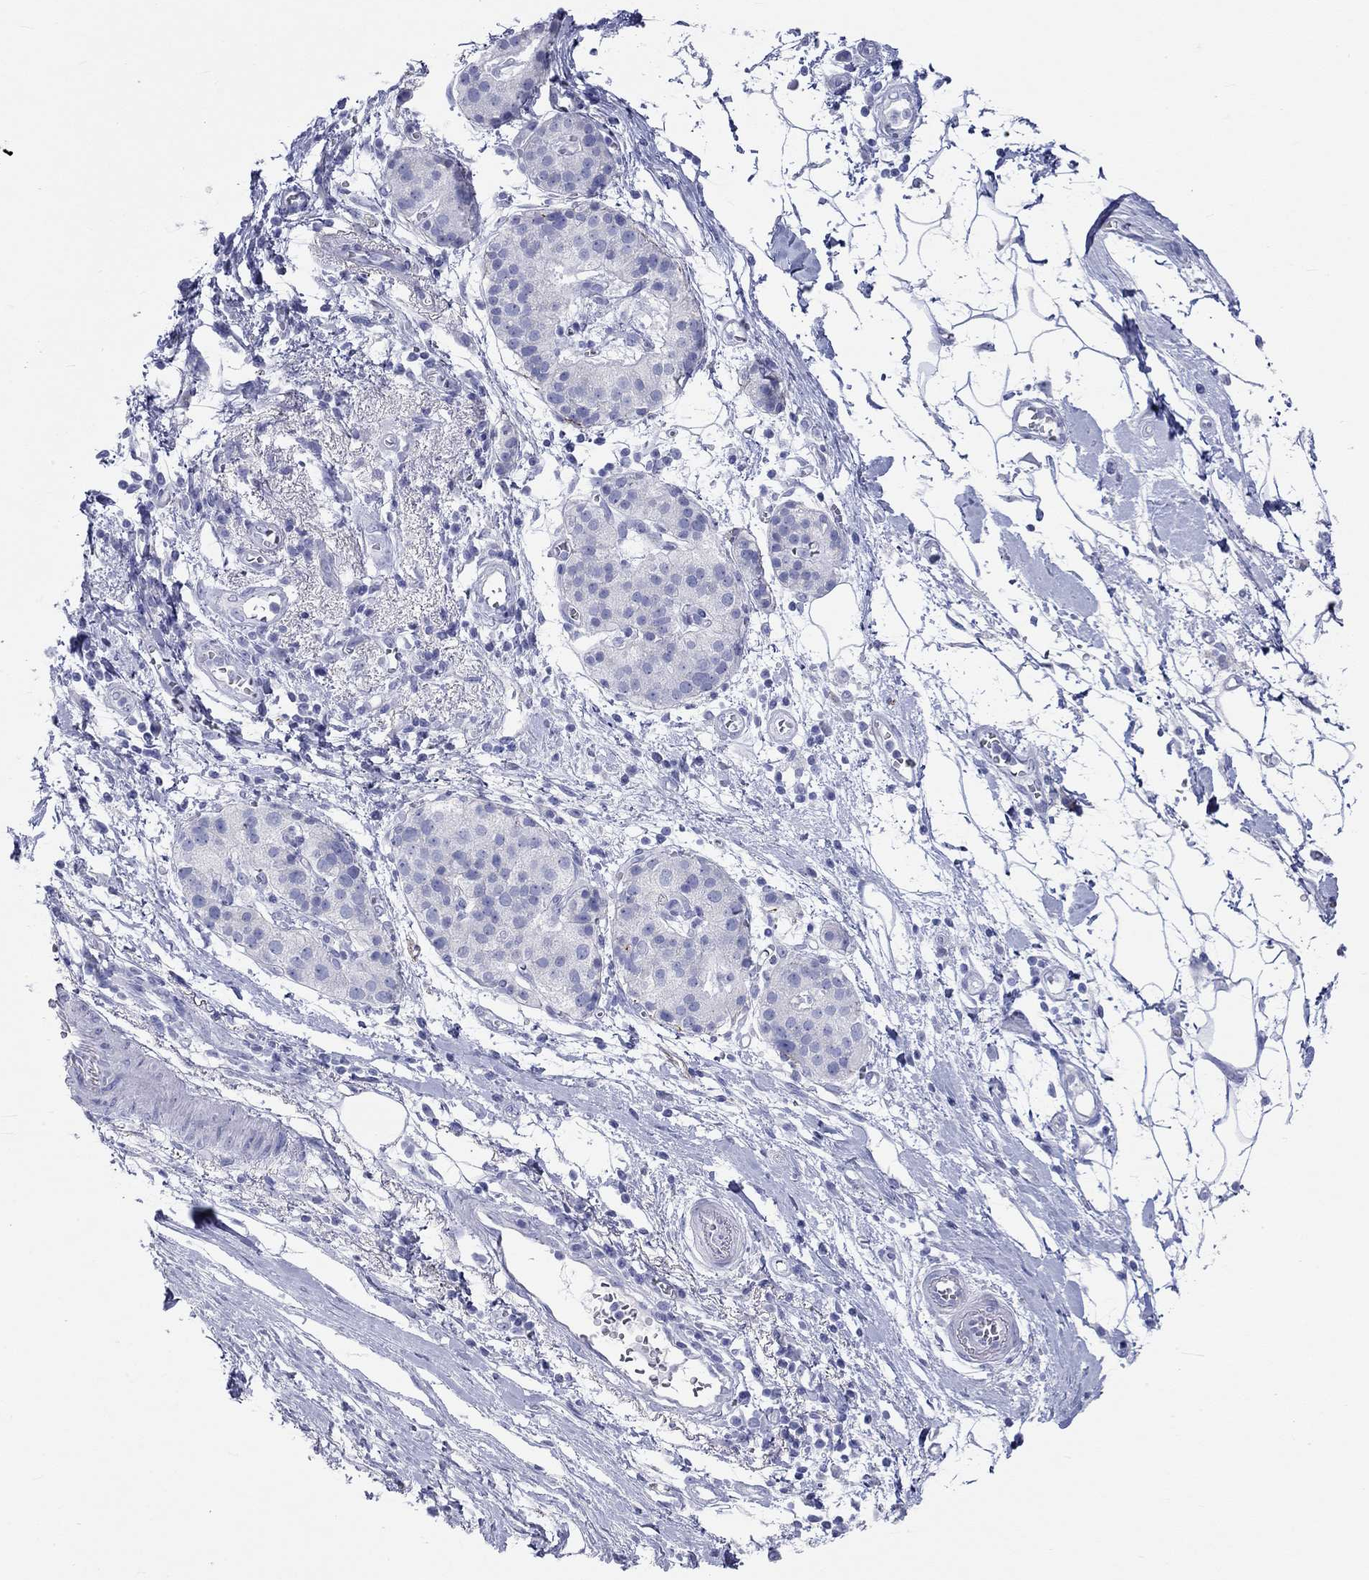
{"staining": {"intensity": "moderate", "quantity": "<25%", "location": "cytoplasmic/membranous"}, "tissue": "pancreatic cancer", "cell_type": "Tumor cells", "image_type": "cancer", "snomed": [{"axis": "morphology", "description": "Adenocarcinoma, NOS"}, {"axis": "topography", "description": "Pancreas"}], "caption": "The micrograph exhibits staining of pancreatic adenocarcinoma, revealing moderate cytoplasmic/membranous protein positivity (brown color) within tumor cells. The staining is performed using DAB (3,3'-diaminobenzidine) brown chromogen to label protein expression. The nuclei are counter-stained blue using hematoxylin.", "gene": "SPATA9", "patient": {"sex": "male", "age": 72}}